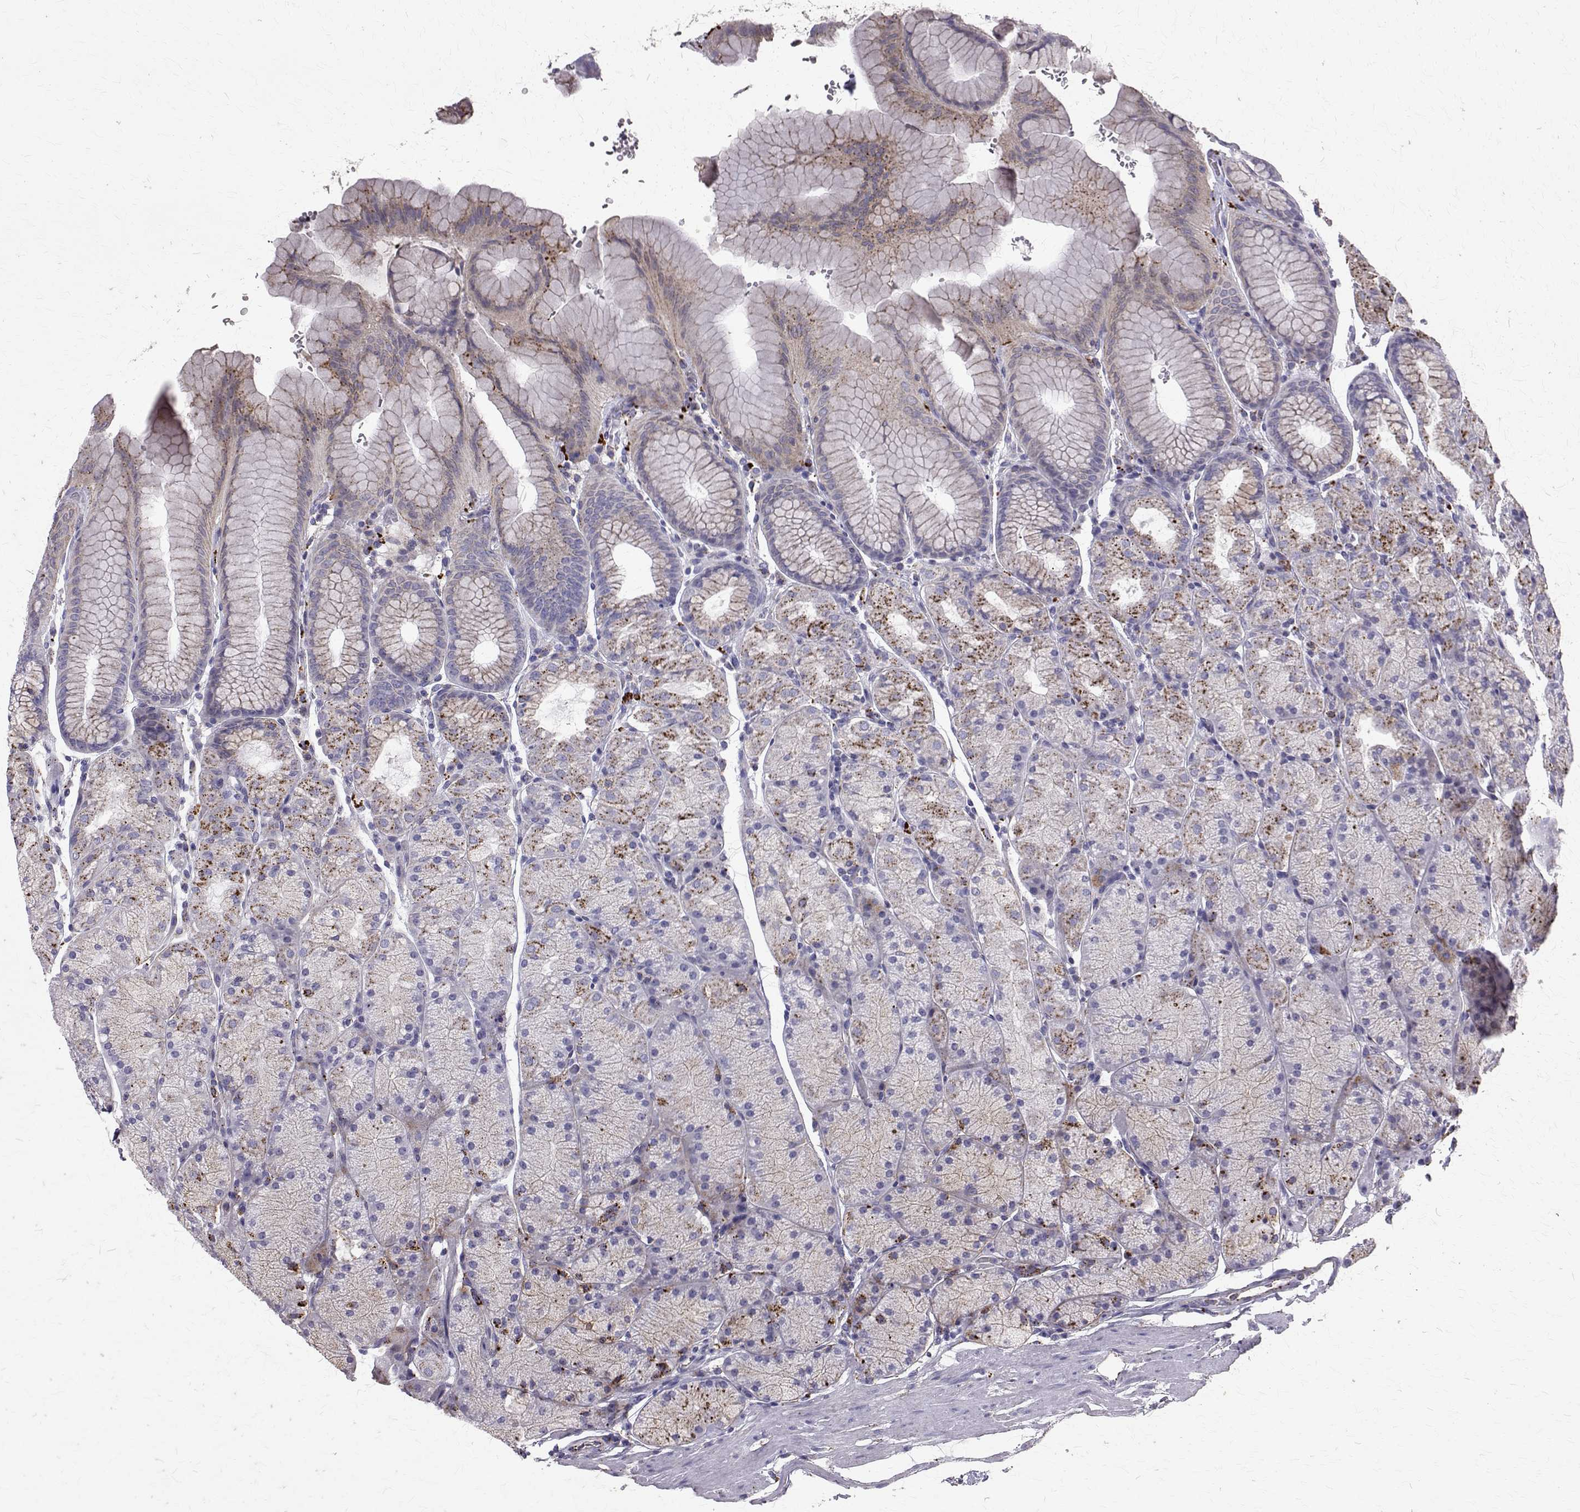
{"staining": {"intensity": "strong", "quantity": "<25%", "location": "cytoplasmic/membranous"}, "tissue": "stomach", "cell_type": "Glandular cells", "image_type": "normal", "snomed": [{"axis": "morphology", "description": "Normal tissue, NOS"}, {"axis": "topography", "description": "Stomach, upper"}, {"axis": "topography", "description": "Stomach"}], "caption": "This image reveals unremarkable stomach stained with immunohistochemistry to label a protein in brown. The cytoplasmic/membranous of glandular cells show strong positivity for the protein. Nuclei are counter-stained blue.", "gene": "TPP1", "patient": {"sex": "male", "age": 76}}